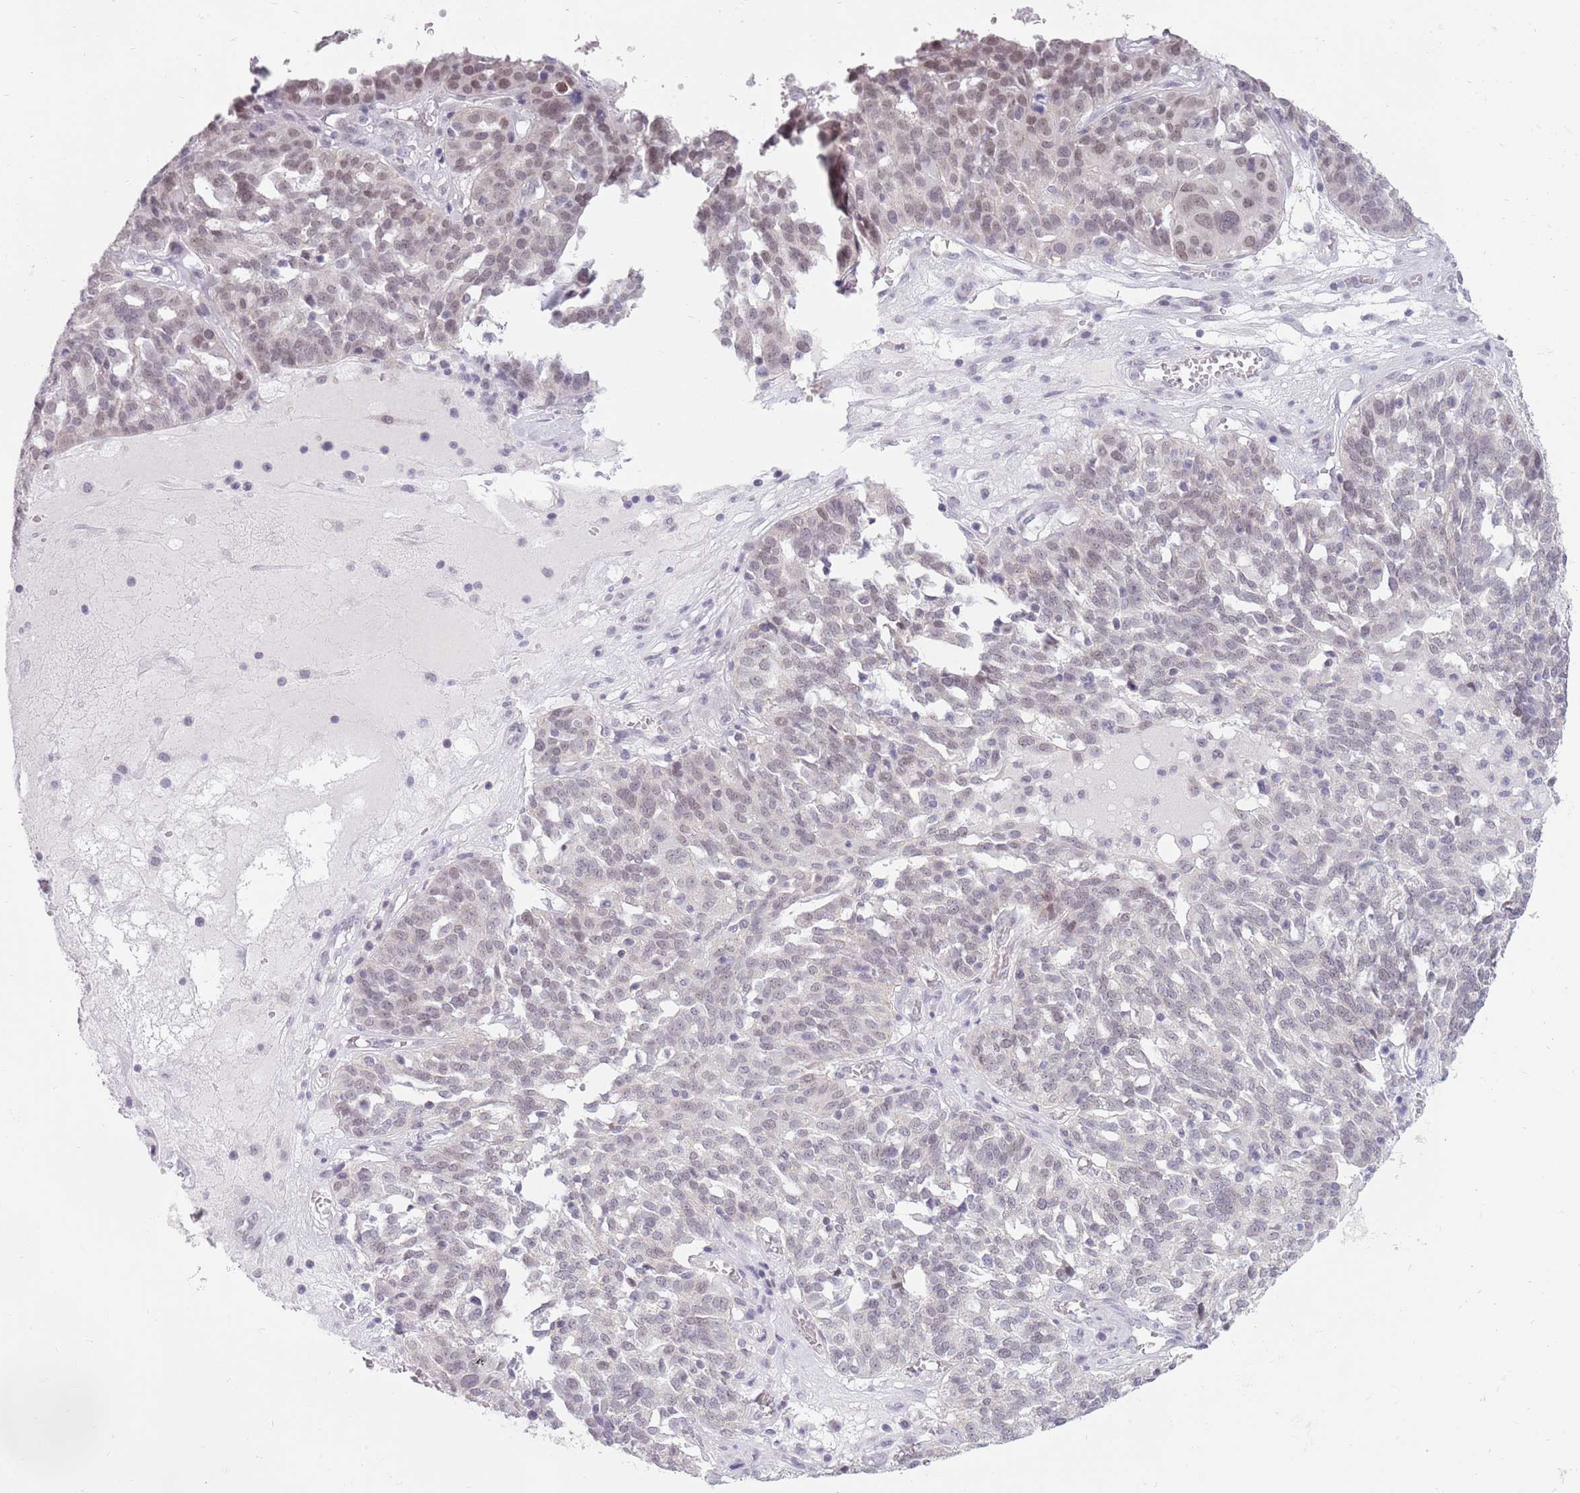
{"staining": {"intensity": "weak", "quantity": "<25%", "location": "nuclear"}, "tissue": "ovarian cancer", "cell_type": "Tumor cells", "image_type": "cancer", "snomed": [{"axis": "morphology", "description": "Cystadenocarcinoma, serous, NOS"}, {"axis": "topography", "description": "Ovary"}], "caption": "The image shows no significant expression in tumor cells of ovarian serous cystadenocarcinoma. (DAB (3,3'-diaminobenzidine) IHC with hematoxylin counter stain).", "gene": "ZNF574", "patient": {"sex": "female", "age": 59}}